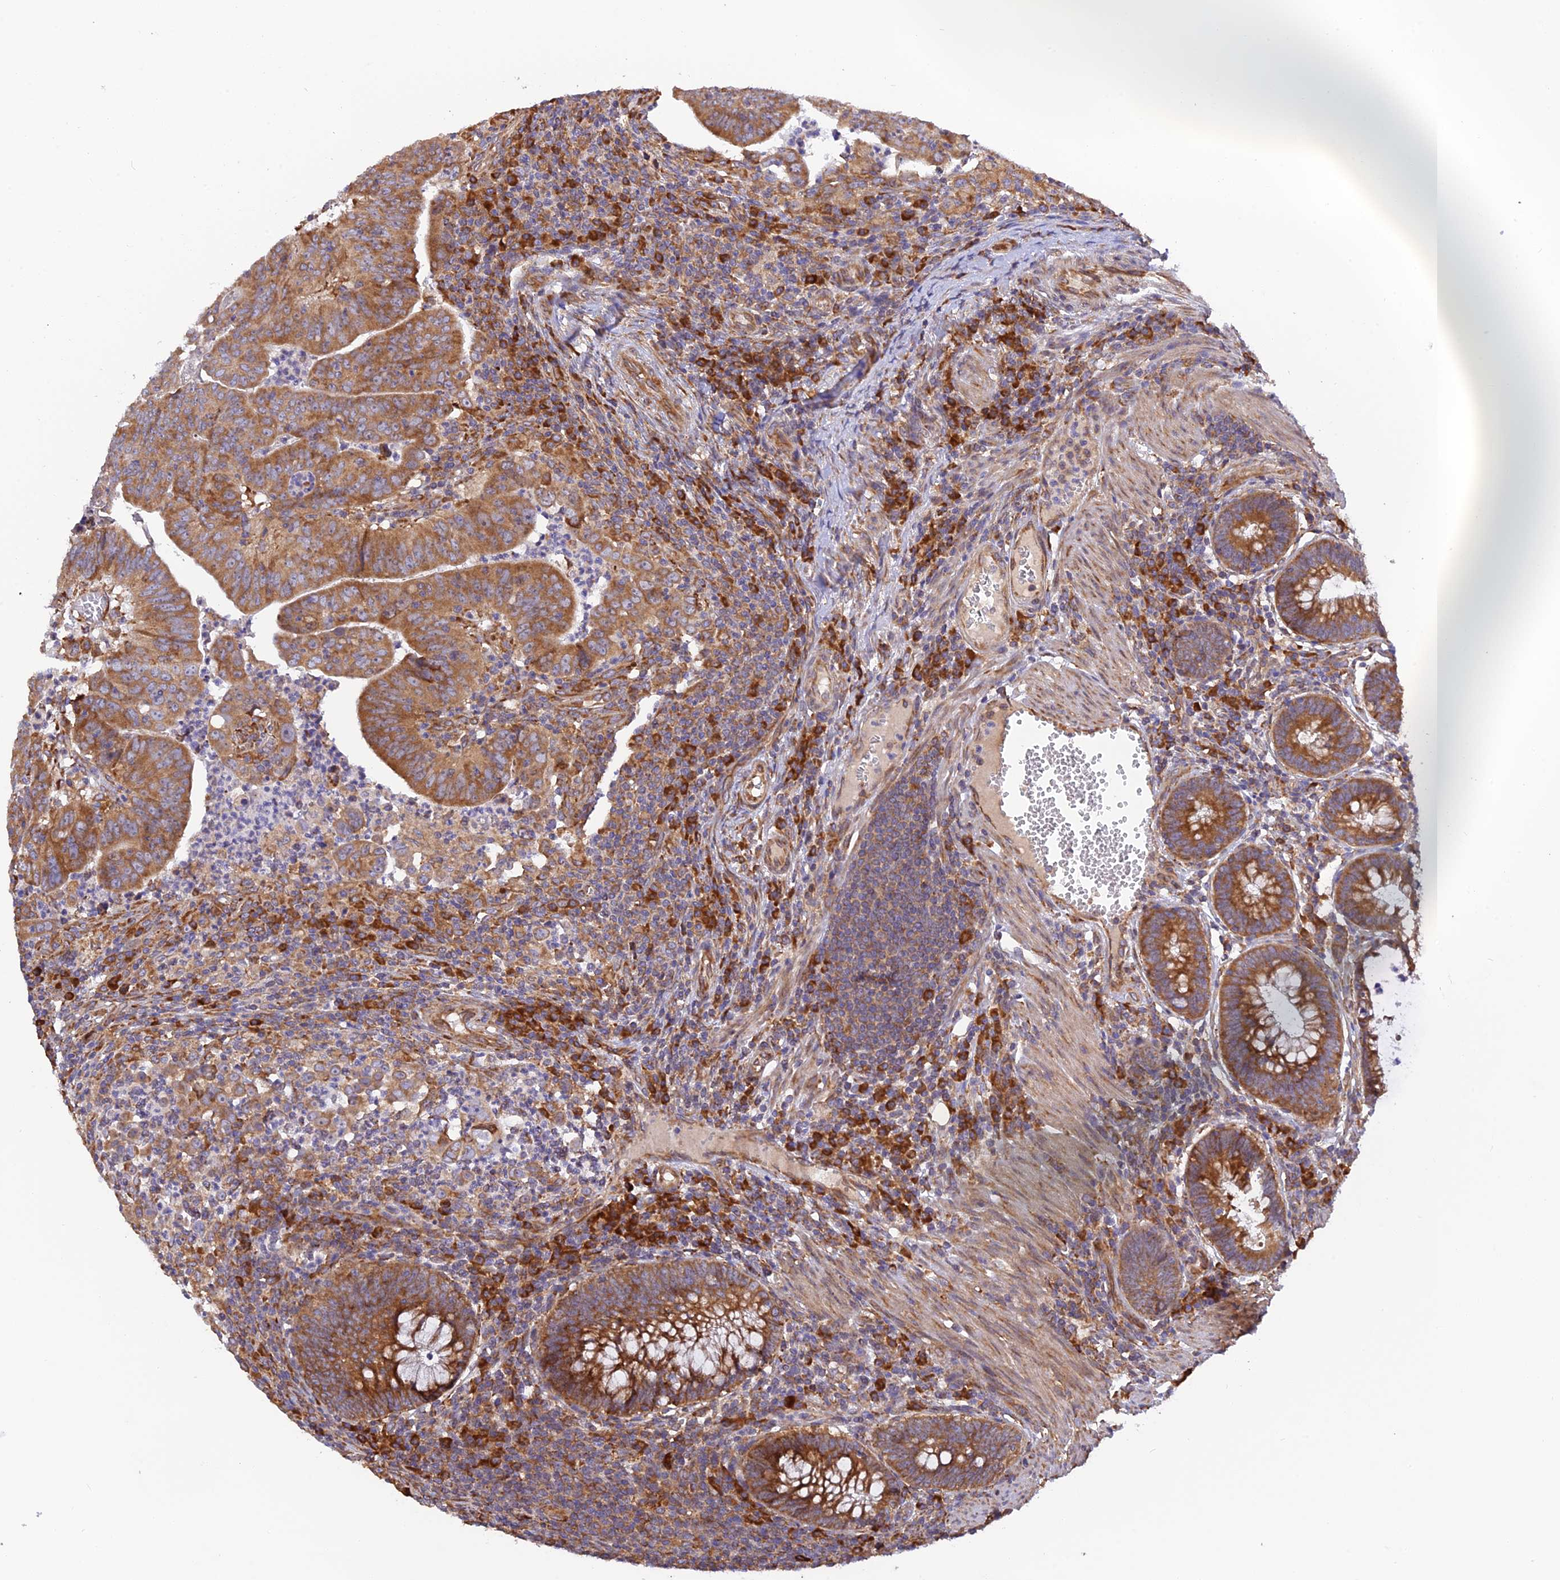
{"staining": {"intensity": "moderate", "quantity": ">75%", "location": "cytoplasmic/membranous"}, "tissue": "colorectal cancer", "cell_type": "Tumor cells", "image_type": "cancer", "snomed": [{"axis": "morphology", "description": "Adenocarcinoma, NOS"}, {"axis": "topography", "description": "Rectum"}], "caption": "Immunohistochemistry (DAB) staining of human colorectal cancer exhibits moderate cytoplasmic/membranous protein positivity in approximately >75% of tumor cells.", "gene": "RPL5", "patient": {"sex": "male", "age": 69}}